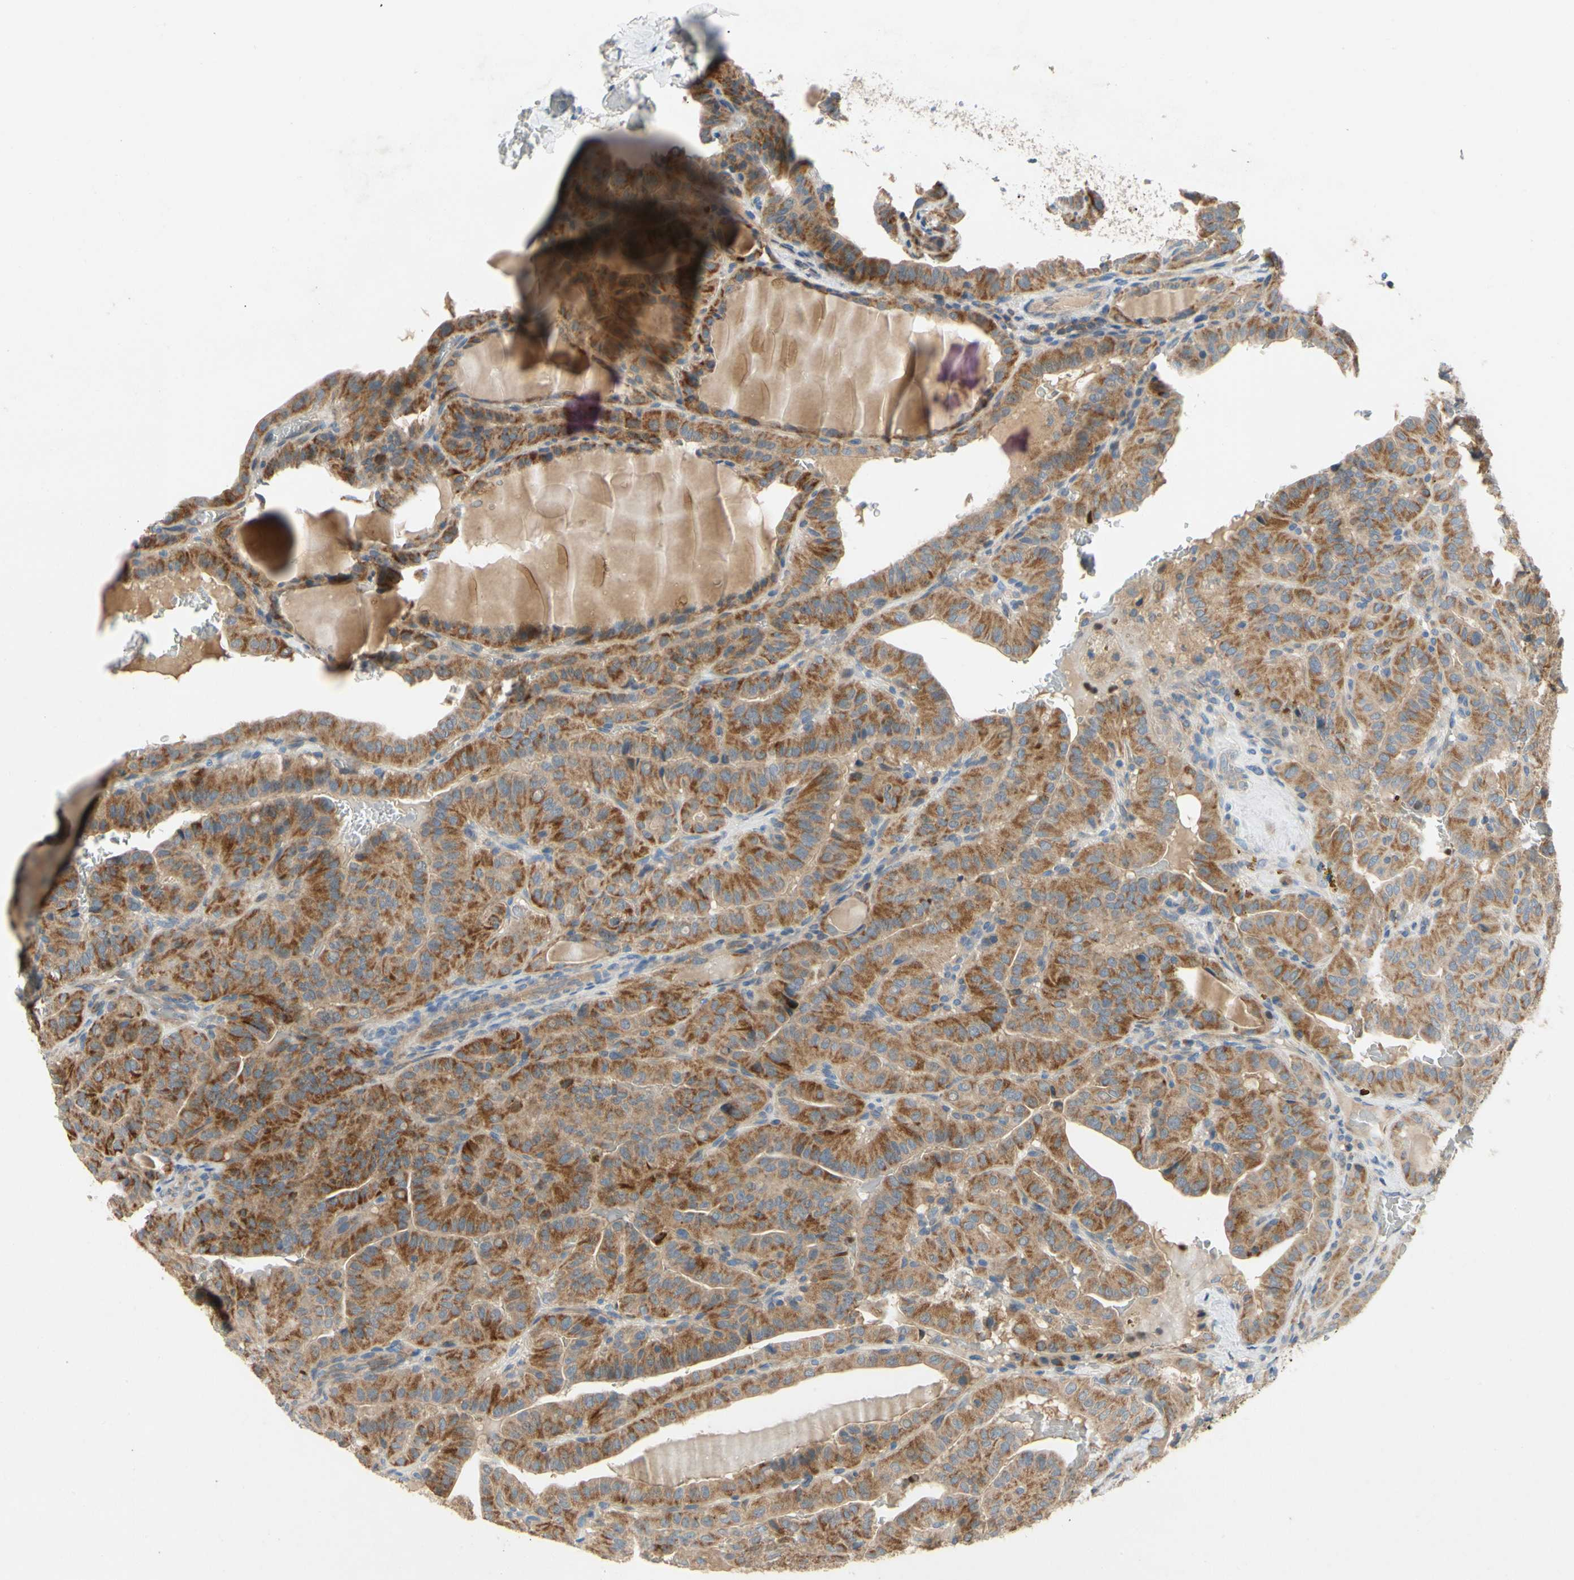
{"staining": {"intensity": "moderate", "quantity": ">75%", "location": "cytoplasmic/membranous"}, "tissue": "thyroid cancer", "cell_type": "Tumor cells", "image_type": "cancer", "snomed": [{"axis": "morphology", "description": "Papillary adenocarcinoma, NOS"}, {"axis": "topography", "description": "Thyroid gland"}], "caption": "Tumor cells reveal moderate cytoplasmic/membranous positivity in approximately >75% of cells in papillary adenocarcinoma (thyroid). The staining is performed using DAB brown chromogen to label protein expression. The nuclei are counter-stained blue using hematoxylin.", "gene": "KLHDC8B", "patient": {"sex": "male", "age": 77}}